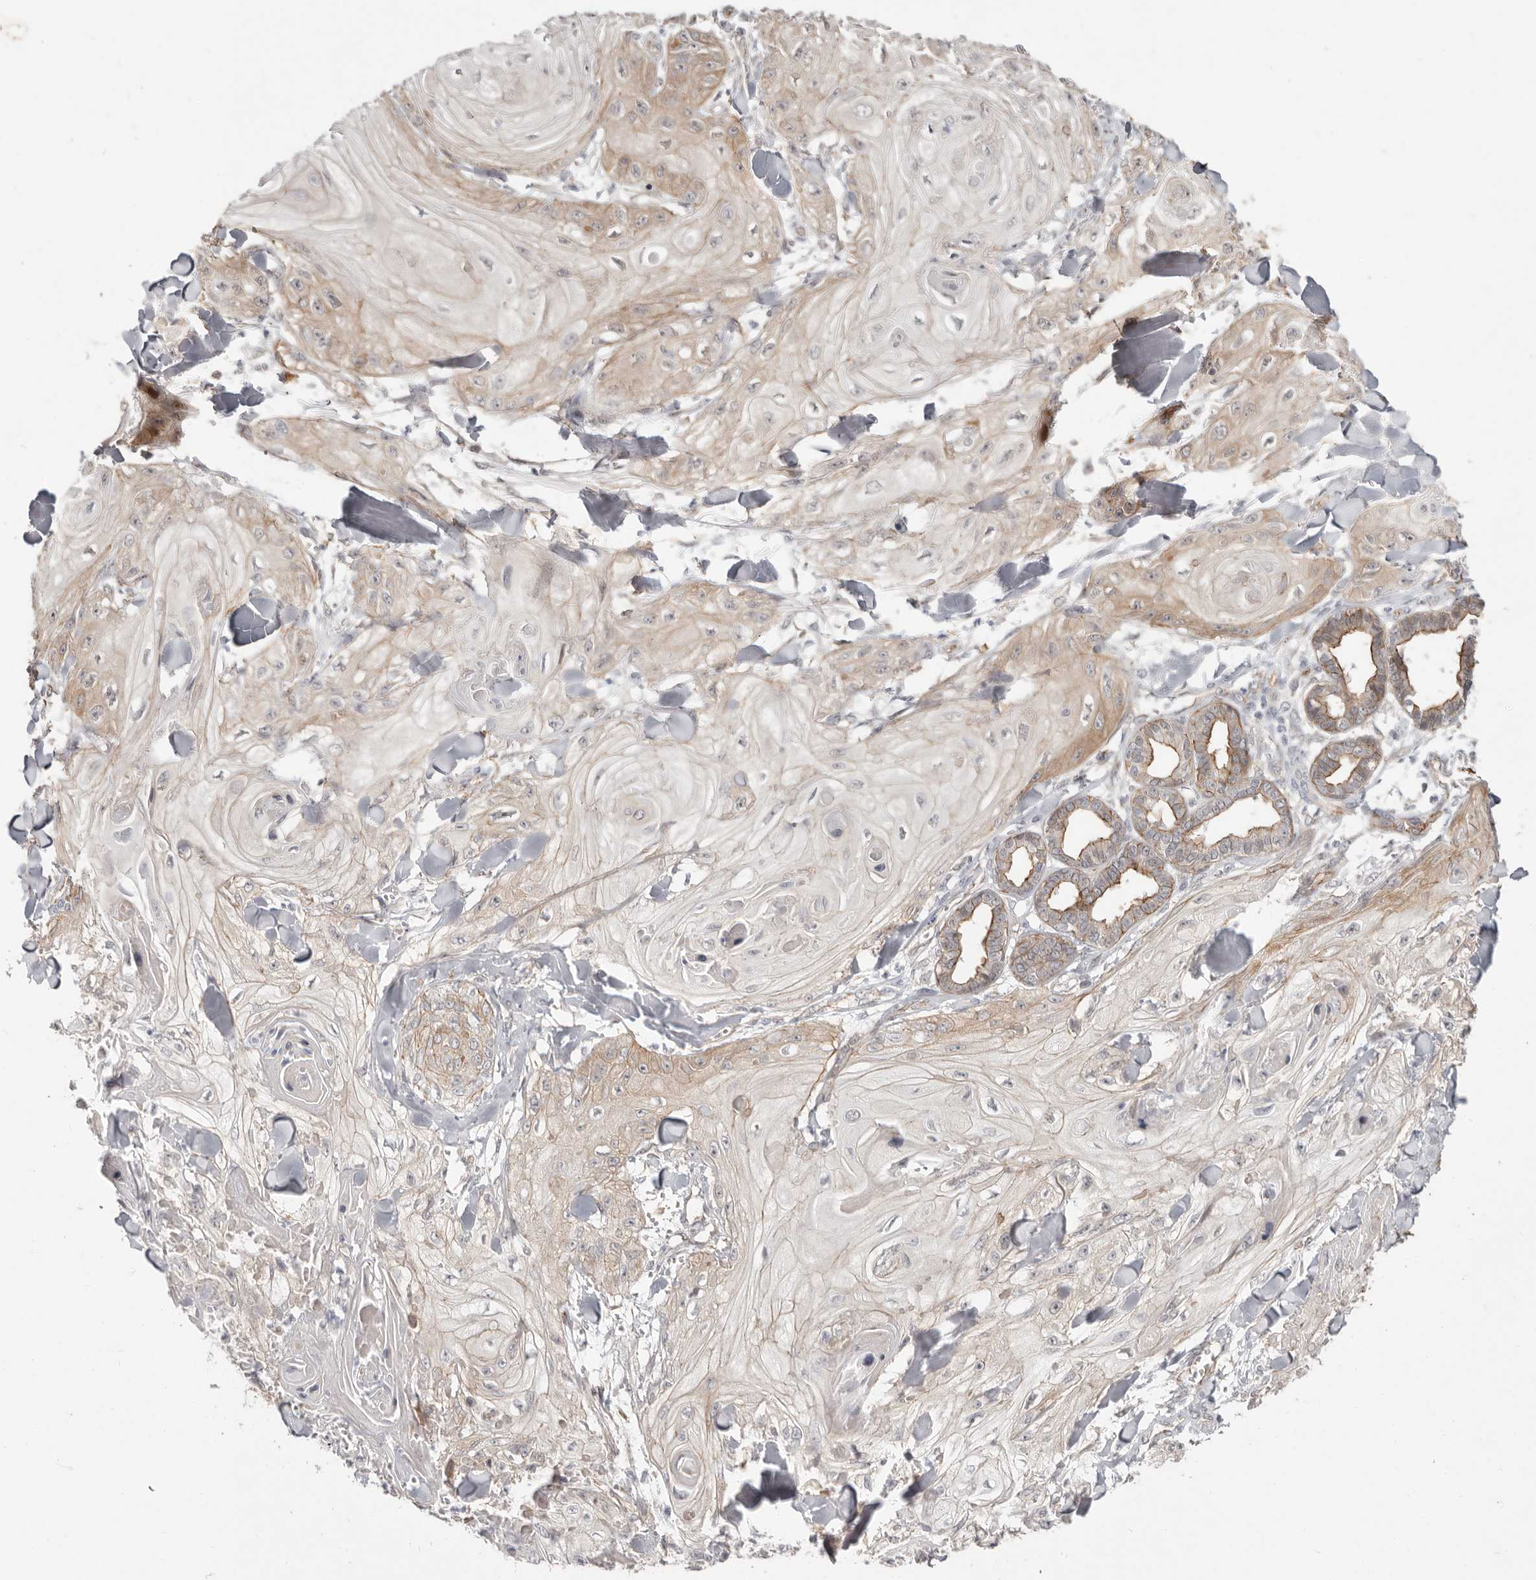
{"staining": {"intensity": "weak", "quantity": "25%-75%", "location": "cytoplasmic/membranous"}, "tissue": "skin cancer", "cell_type": "Tumor cells", "image_type": "cancer", "snomed": [{"axis": "morphology", "description": "Squamous cell carcinoma, NOS"}, {"axis": "topography", "description": "Skin"}], "caption": "High-magnification brightfield microscopy of skin cancer stained with DAB (3,3'-diaminobenzidine) (brown) and counterstained with hematoxylin (blue). tumor cells exhibit weak cytoplasmic/membranous staining is identified in approximately25%-75% of cells.", "gene": "SZT2", "patient": {"sex": "male", "age": 74}}